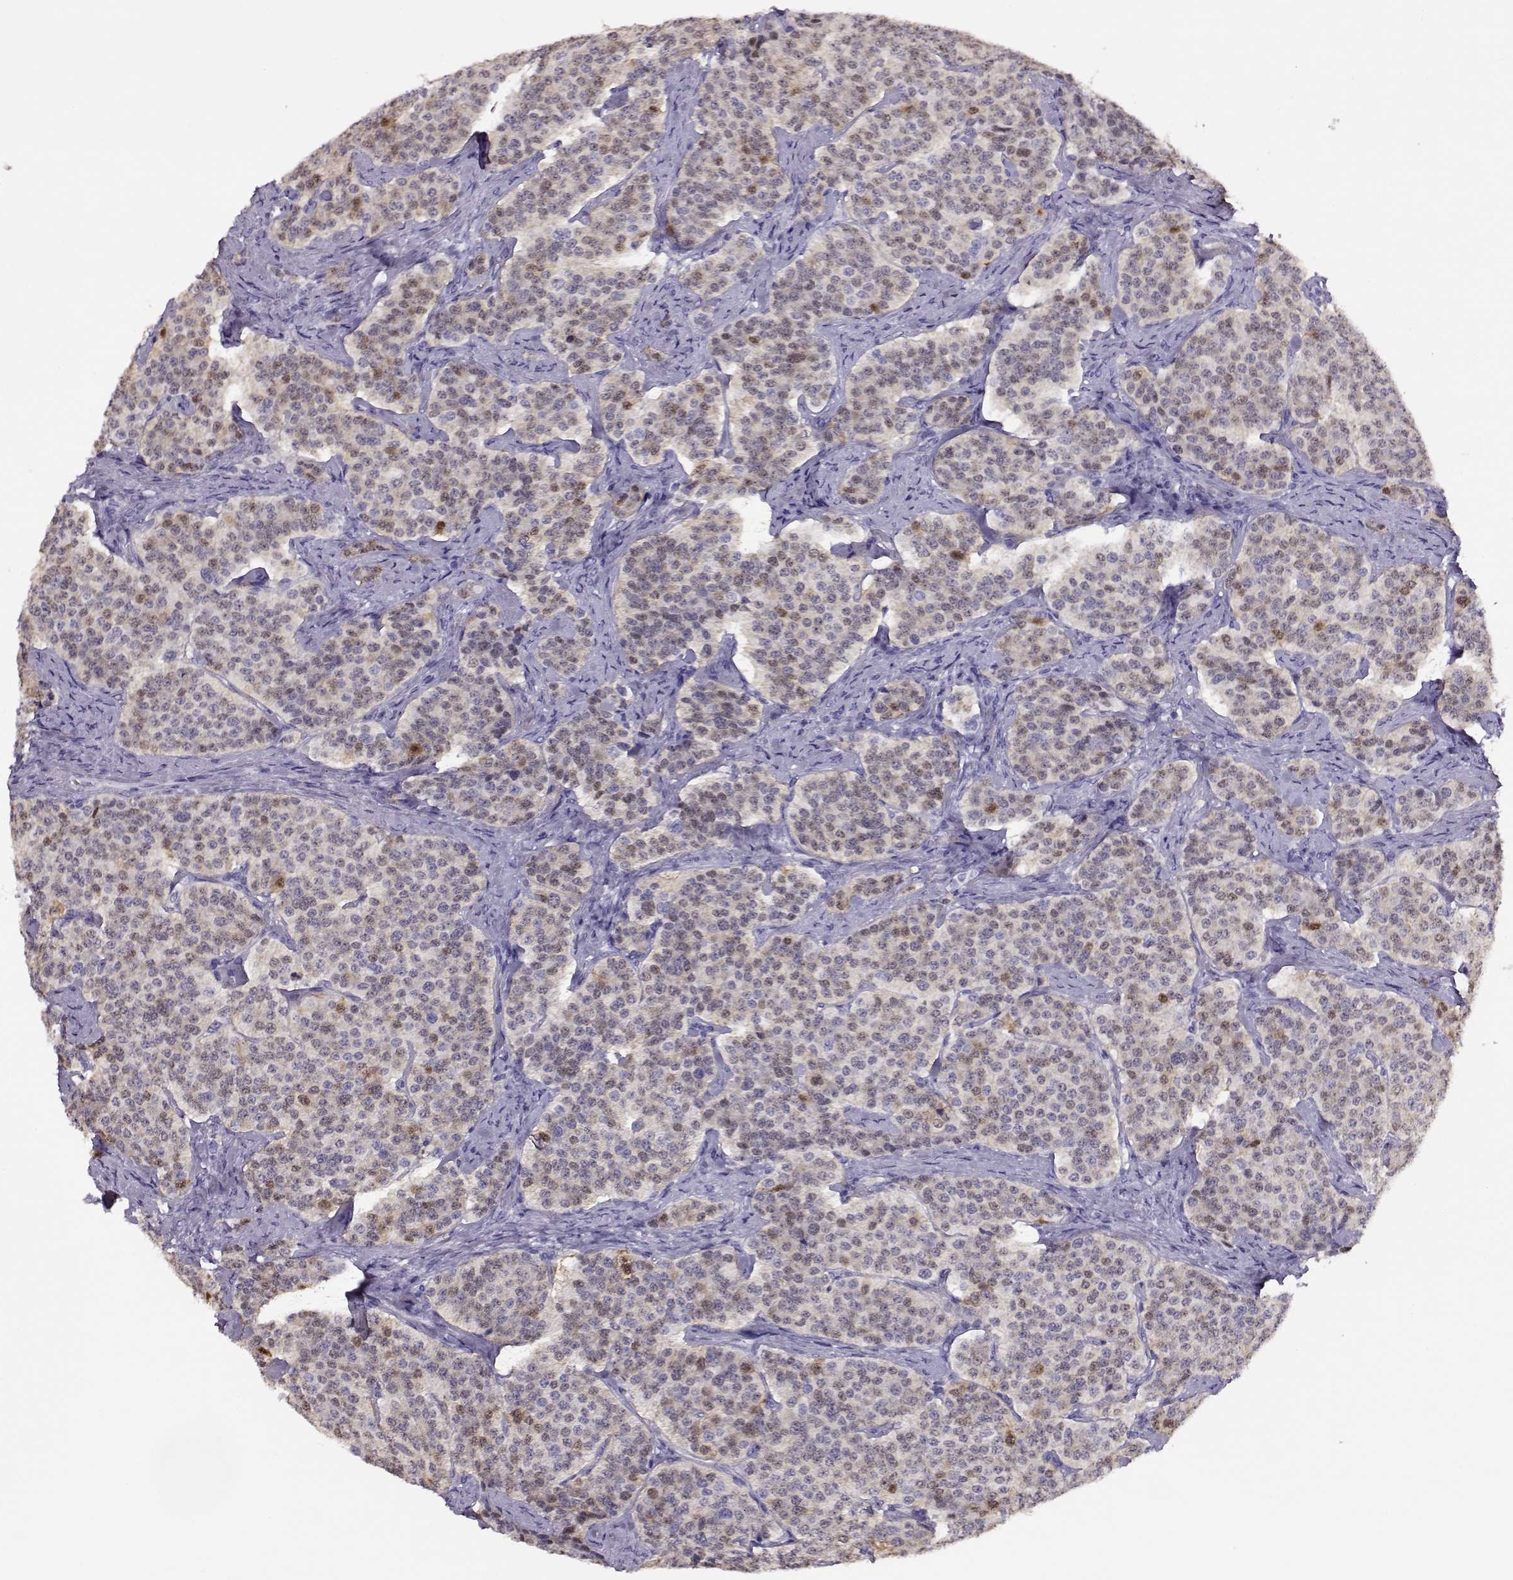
{"staining": {"intensity": "weak", "quantity": "<25%", "location": "cytoplasmic/membranous,nuclear"}, "tissue": "carcinoid", "cell_type": "Tumor cells", "image_type": "cancer", "snomed": [{"axis": "morphology", "description": "Carcinoid, malignant, NOS"}, {"axis": "topography", "description": "Small intestine"}], "caption": "This micrograph is of carcinoid stained with immunohistochemistry (IHC) to label a protein in brown with the nuclei are counter-stained blue. There is no positivity in tumor cells.", "gene": "CCR8", "patient": {"sex": "female", "age": 58}}